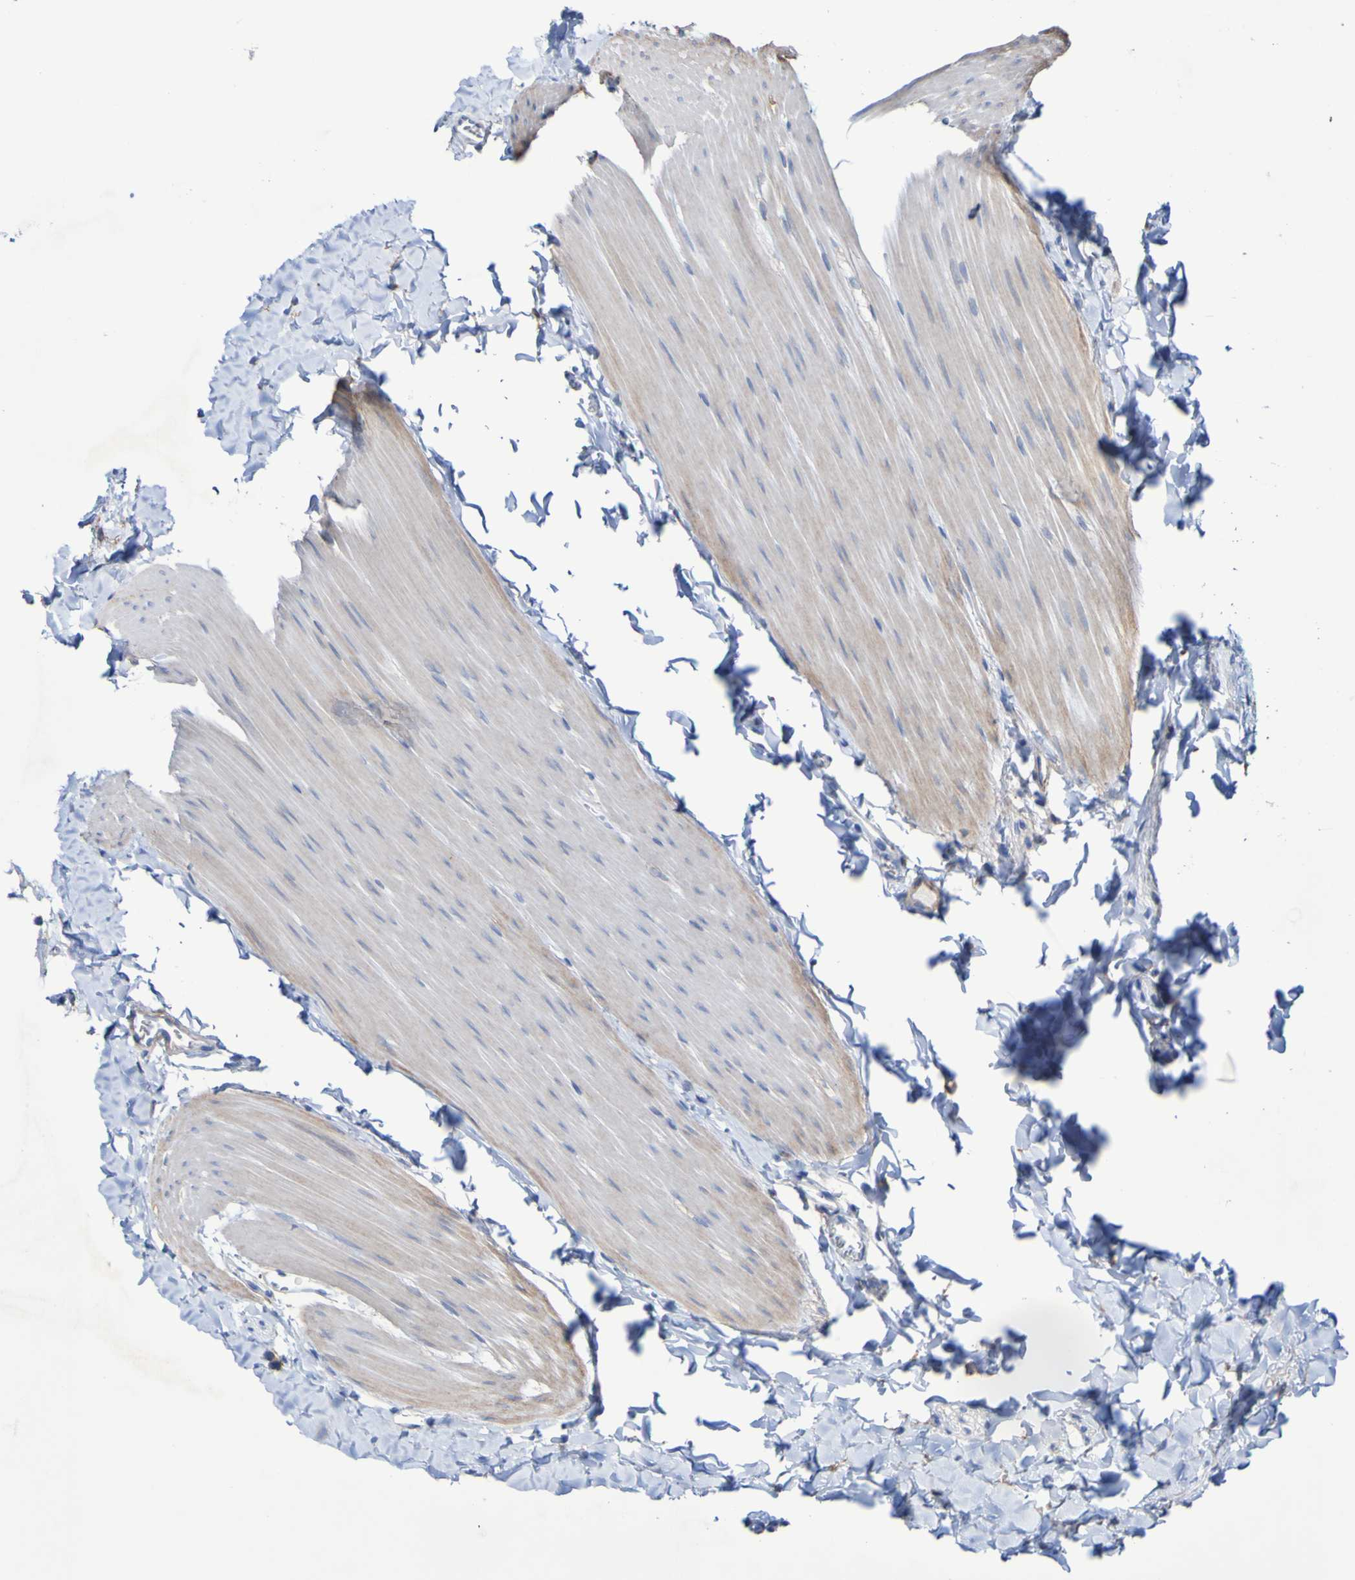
{"staining": {"intensity": "negative", "quantity": "none", "location": "none"}, "tissue": "rectum", "cell_type": "Glandular cells", "image_type": "normal", "snomed": [{"axis": "morphology", "description": "Normal tissue, NOS"}, {"axis": "topography", "description": "Rectum"}], "caption": "The IHC image has no significant expression in glandular cells of rectum. The staining was performed using DAB (3,3'-diaminobenzidine) to visualize the protein expression in brown, while the nuclei were stained in blue with hematoxylin (Magnification: 20x).", "gene": "SGCB", "patient": {"sex": "female", "age": 24}}